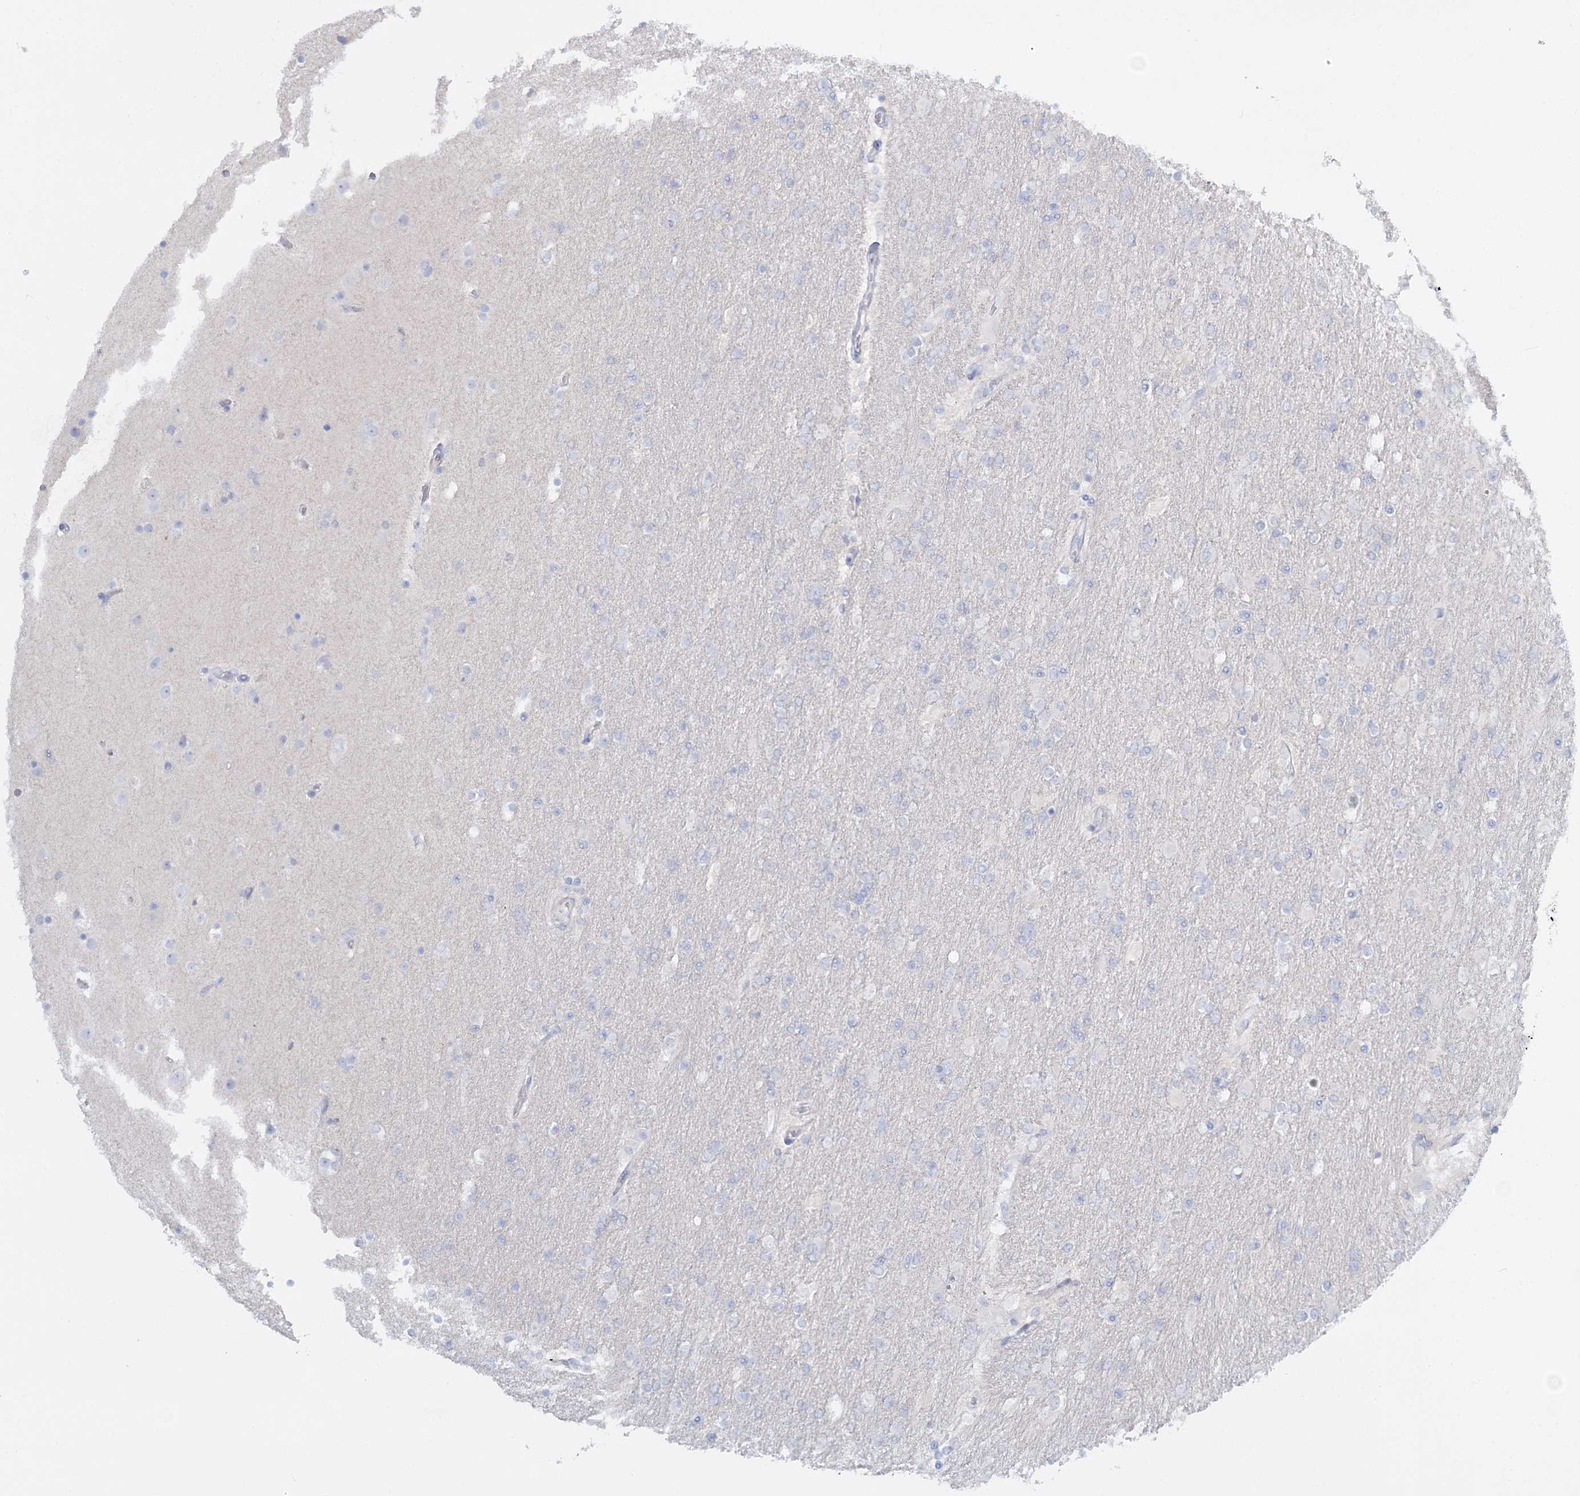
{"staining": {"intensity": "negative", "quantity": "none", "location": "none"}, "tissue": "glioma", "cell_type": "Tumor cells", "image_type": "cancer", "snomed": [{"axis": "morphology", "description": "Glioma, malignant, High grade"}, {"axis": "topography", "description": "Cerebral cortex"}], "caption": "An immunohistochemistry photomicrograph of glioma is shown. There is no staining in tumor cells of glioma.", "gene": "WDSUB1", "patient": {"sex": "female", "age": 36}}